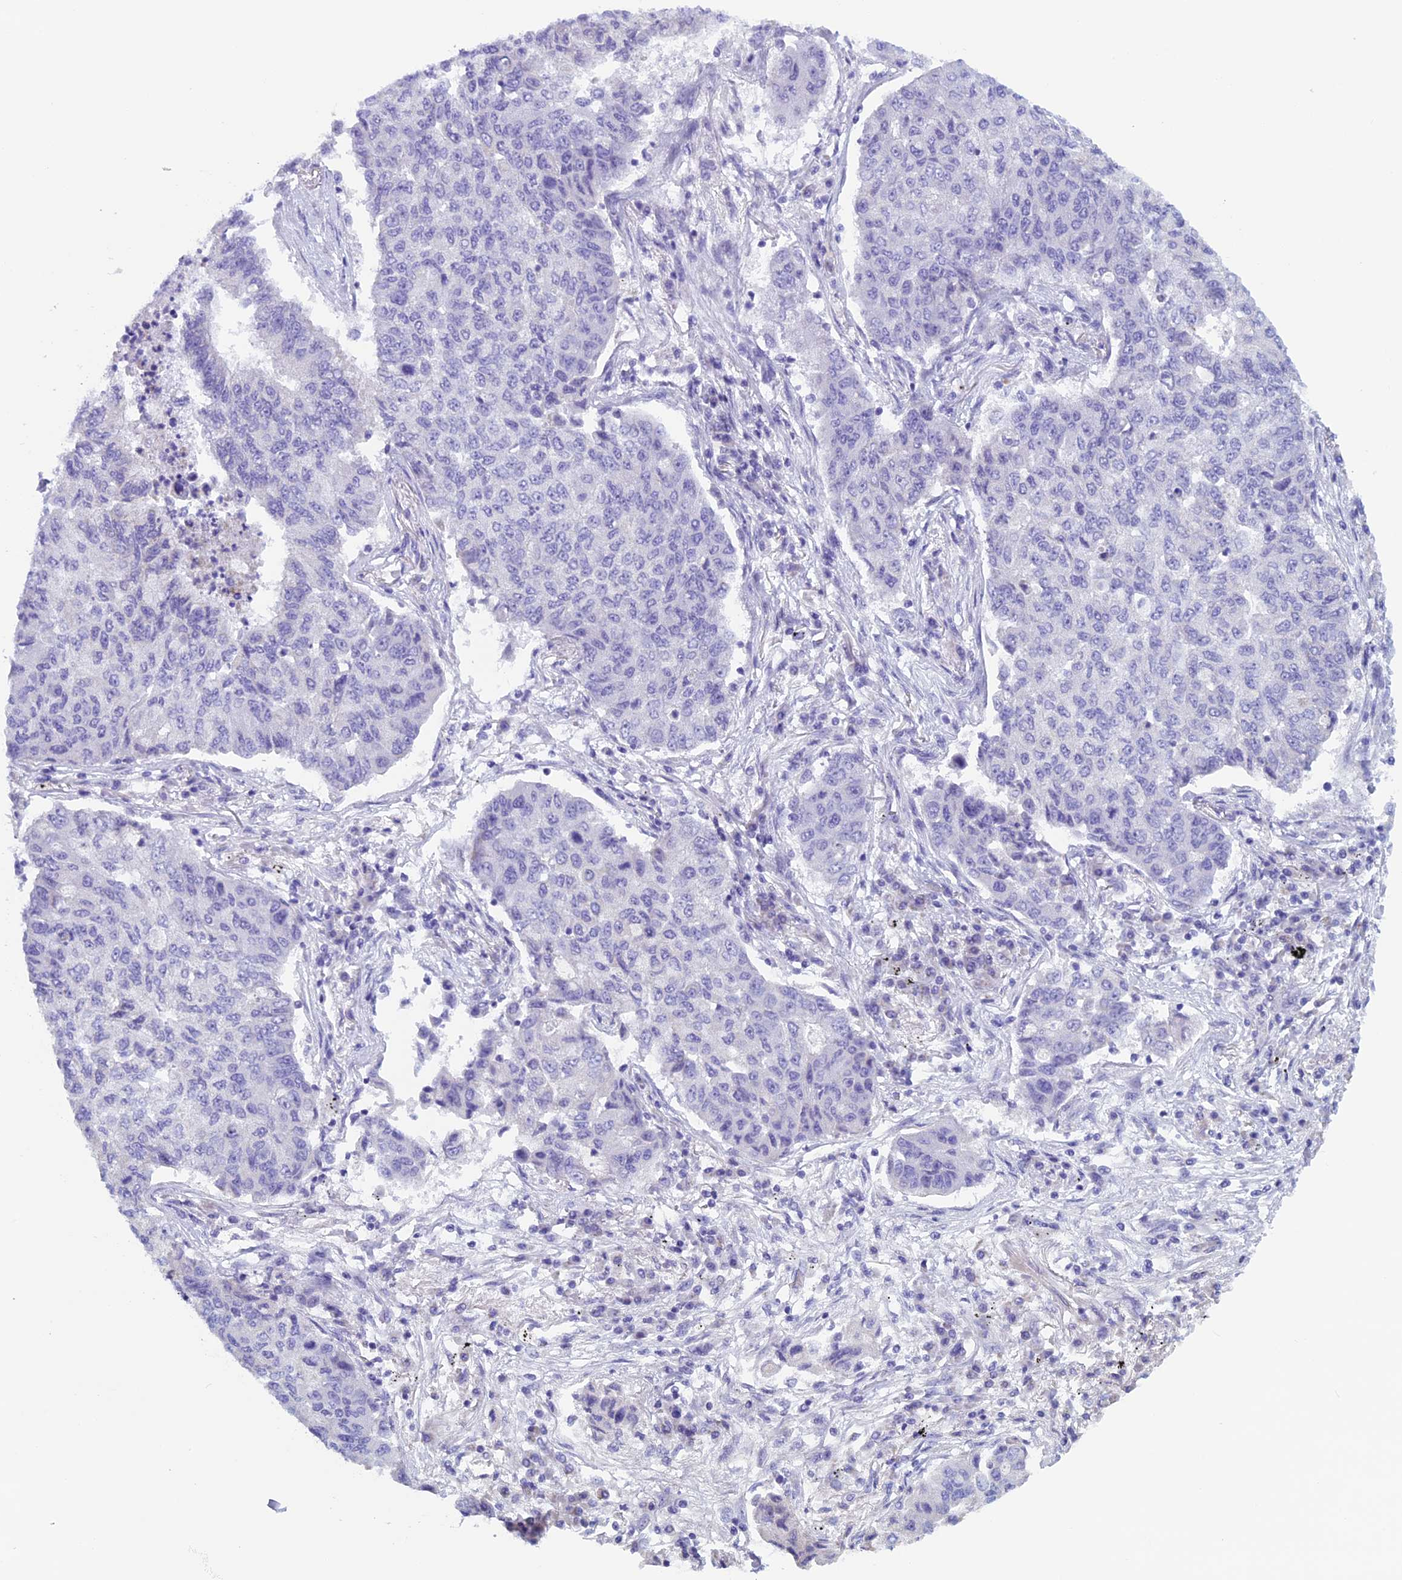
{"staining": {"intensity": "negative", "quantity": "none", "location": "none"}, "tissue": "lung cancer", "cell_type": "Tumor cells", "image_type": "cancer", "snomed": [{"axis": "morphology", "description": "Squamous cell carcinoma, NOS"}, {"axis": "topography", "description": "Lung"}], "caption": "Immunohistochemical staining of human lung squamous cell carcinoma shows no significant positivity in tumor cells. (DAB immunohistochemistry (IHC) visualized using brightfield microscopy, high magnification).", "gene": "ZNF563", "patient": {"sex": "male", "age": 74}}